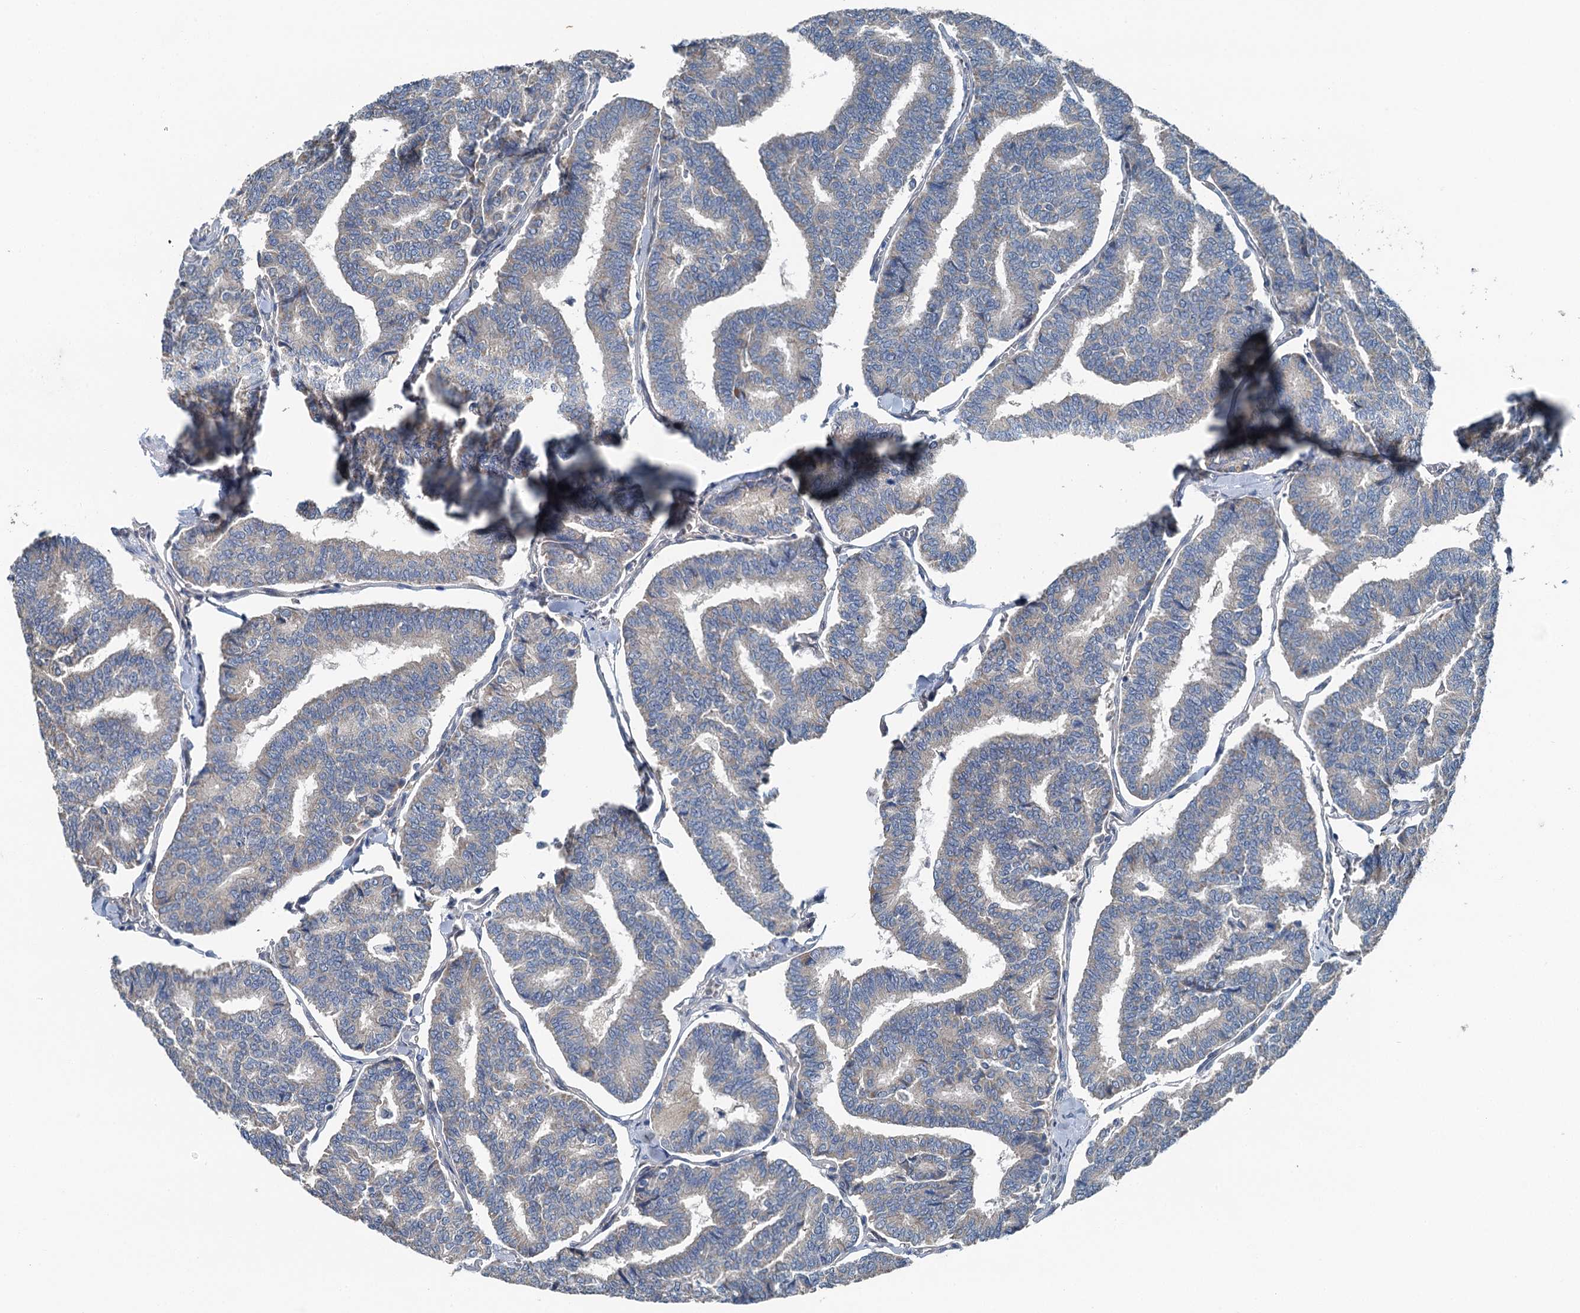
{"staining": {"intensity": "moderate", "quantity": "<25%", "location": "cytoplasmic/membranous"}, "tissue": "thyroid cancer", "cell_type": "Tumor cells", "image_type": "cancer", "snomed": [{"axis": "morphology", "description": "Papillary adenocarcinoma, NOS"}, {"axis": "topography", "description": "Thyroid gland"}], "caption": "IHC image of neoplastic tissue: thyroid cancer (papillary adenocarcinoma) stained using immunohistochemistry exhibits low levels of moderate protein expression localized specifically in the cytoplasmic/membranous of tumor cells, appearing as a cytoplasmic/membranous brown color.", "gene": "C6orf120", "patient": {"sex": "female", "age": 35}}